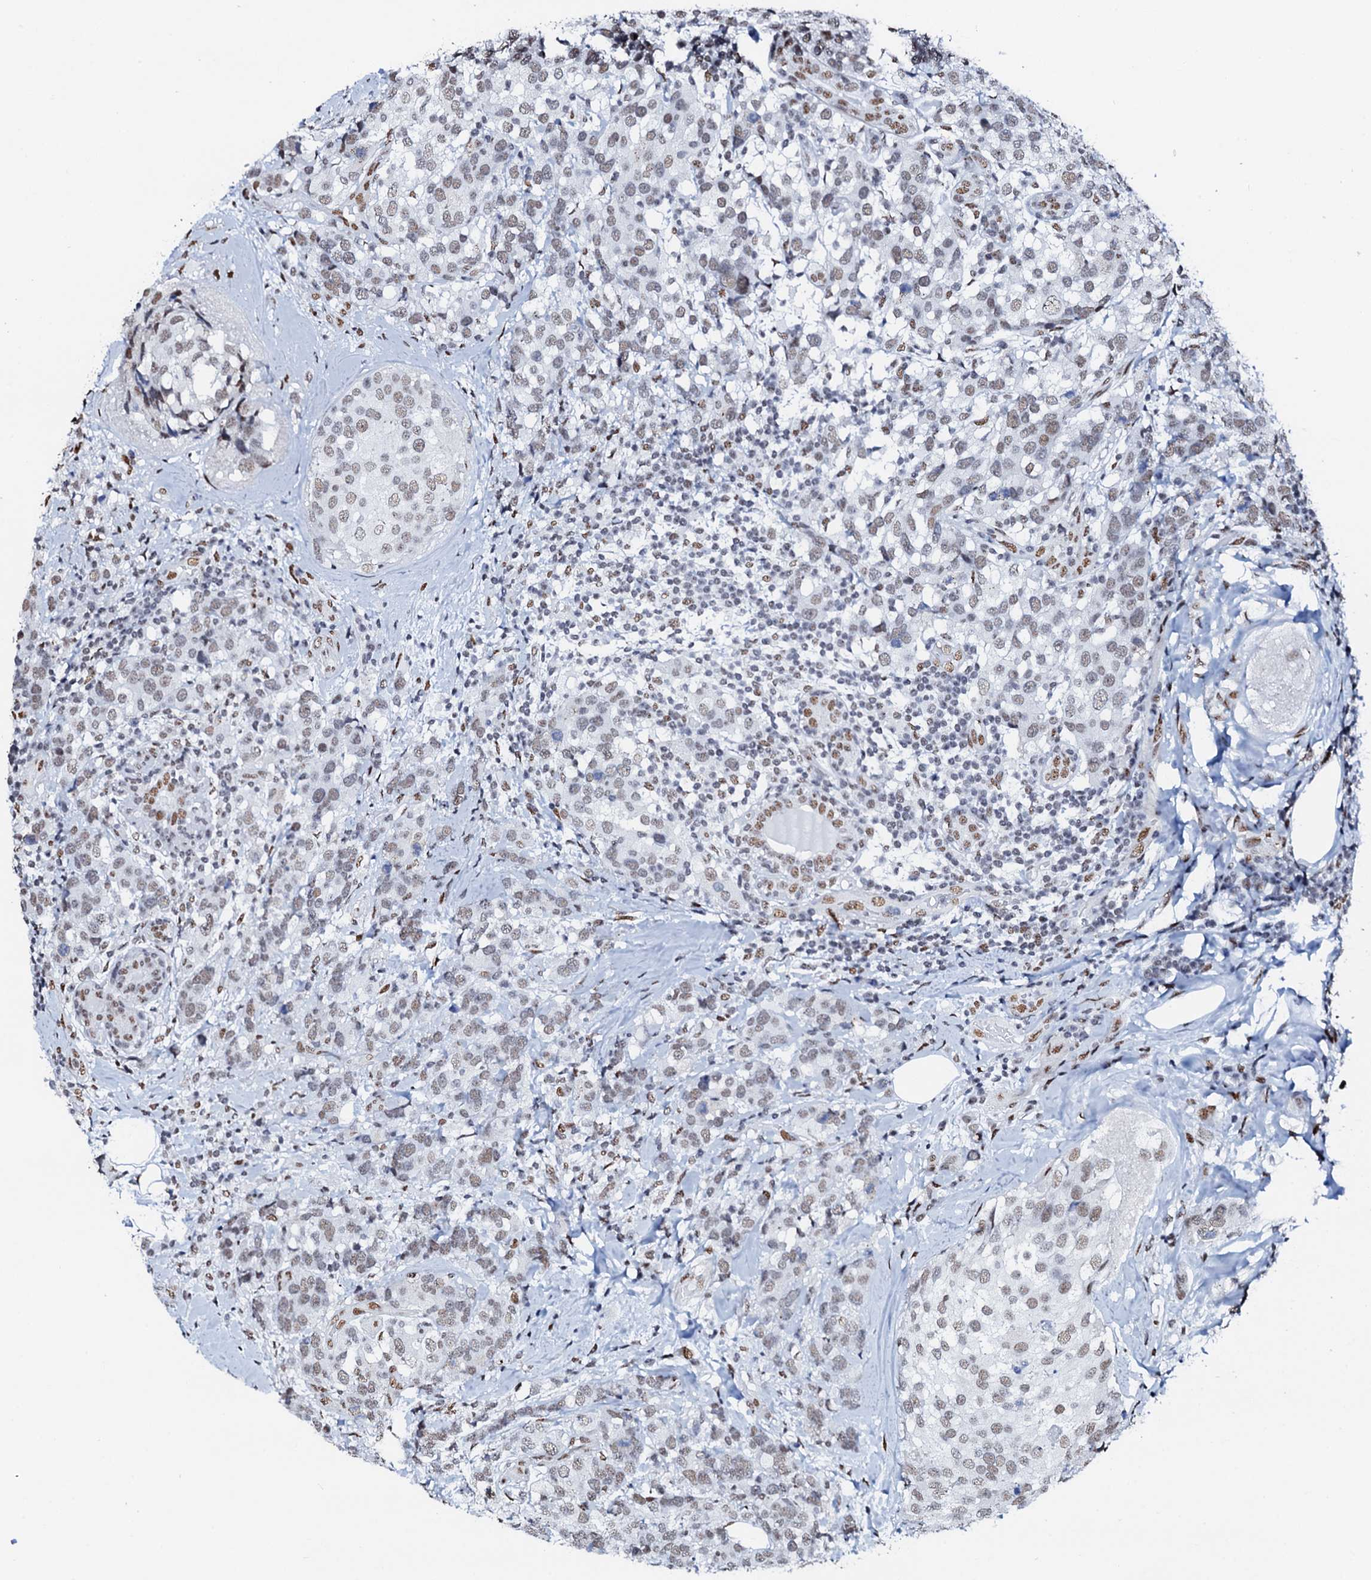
{"staining": {"intensity": "weak", "quantity": ">75%", "location": "nuclear"}, "tissue": "breast cancer", "cell_type": "Tumor cells", "image_type": "cancer", "snomed": [{"axis": "morphology", "description": "Lobular carcinoma"}, {"axis": "topography", "description": "Breast"}], "caption": "A photomicrograph of breast lobular carcinoma stained for a protein exhibits weak nuclear brown staining in tumor cells.", "gene": "NKAPD1", "patient": {"sex": "female", "age": 59}}